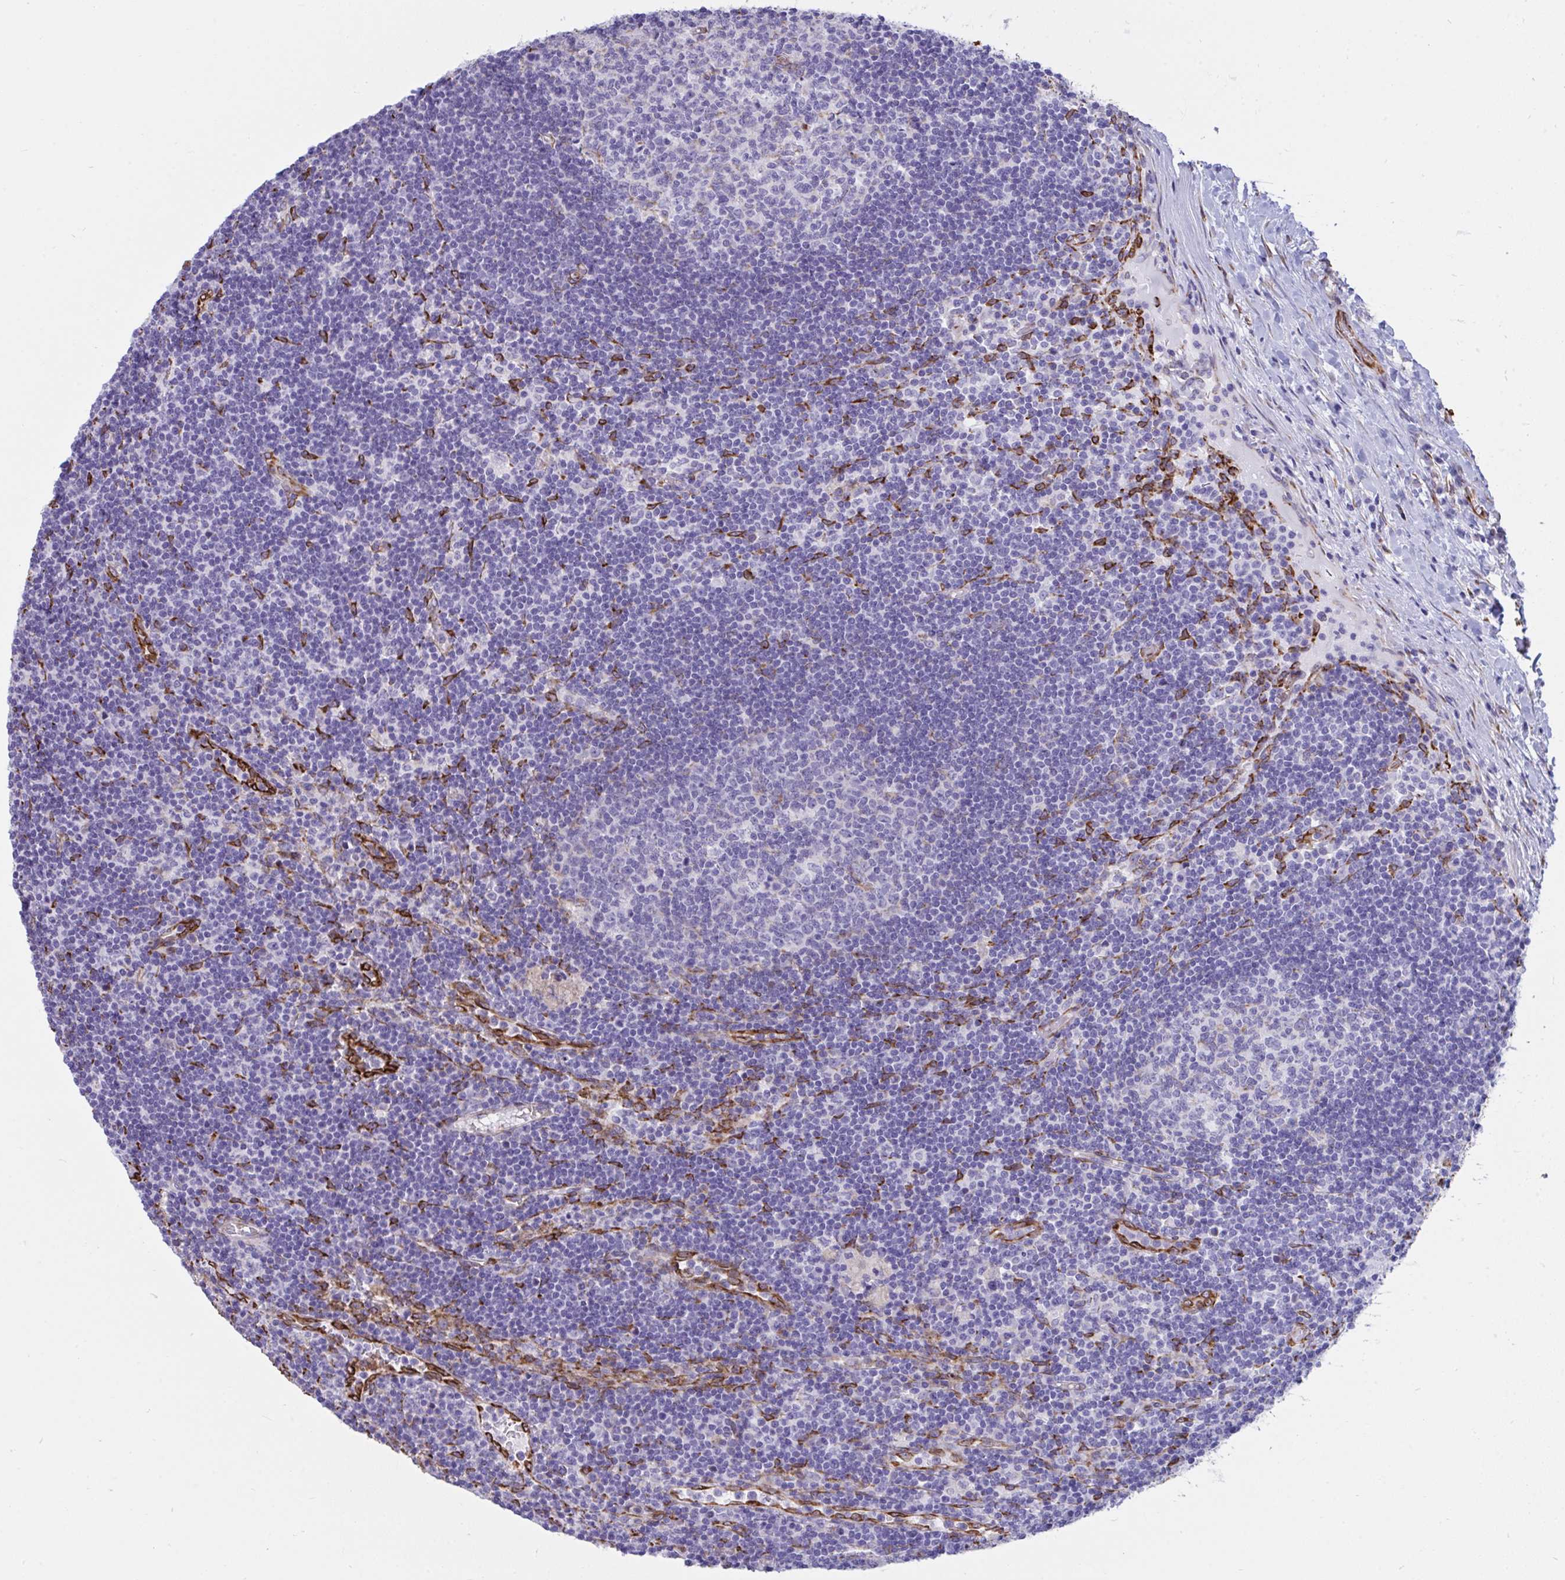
{"staining": {"intensity": "negative", "quantity": "none", "location": "none"}, "tissue": "lymph node", "cell_type": "Germinal center cells", "image_type": "normal", "snomed": [{"axis": "morphology", "description": "Normal tissue, NOS"}, {"axis": "topography", "description": "Lymph node"}], "caption": "A high-resolution micrograph shows immunohistochemistry staining of normal lymph node, which shows no significant expression in germinal center cells.", "gene": "ASPH", "patient": {"sex": "male", "age": 67}}